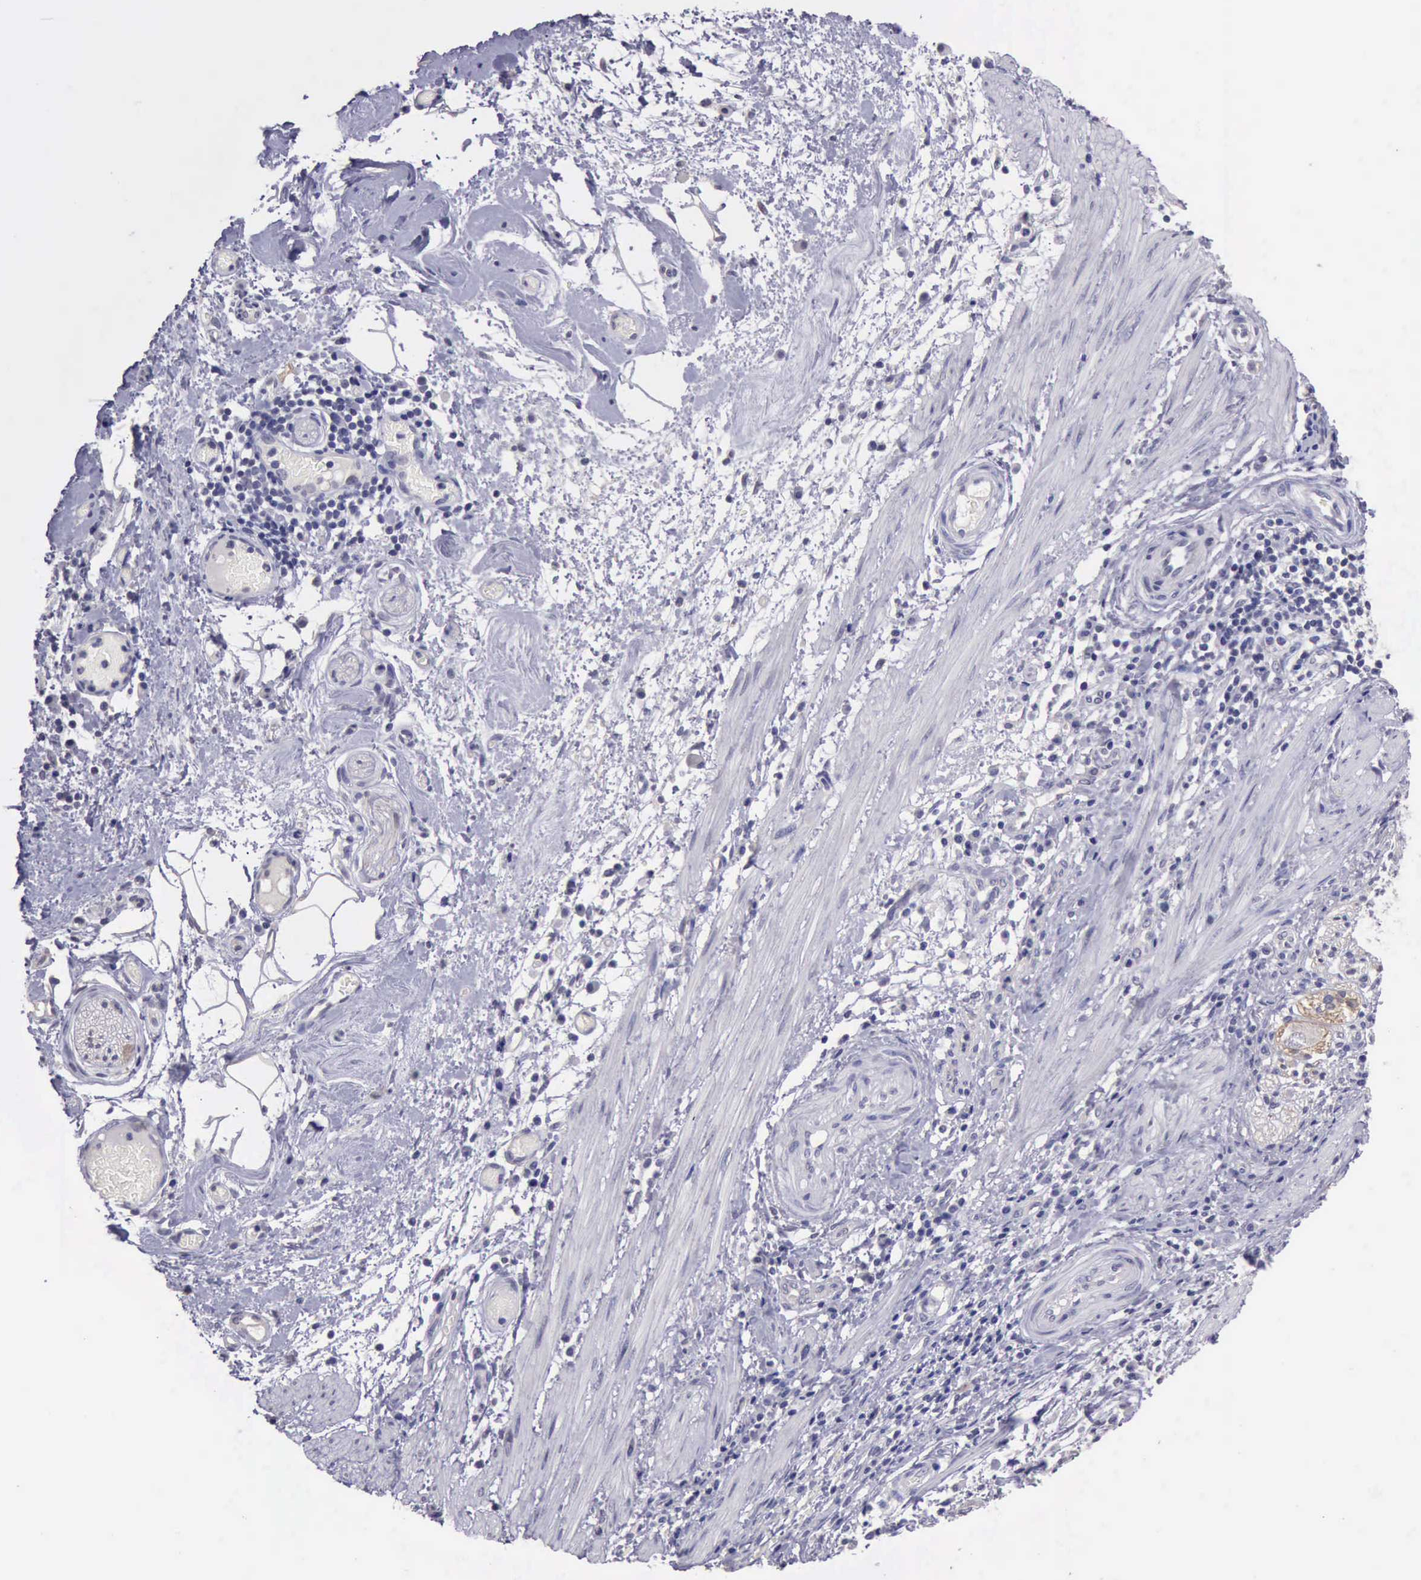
{"staining": {"intensity": "weak", "quantity": "<25%", "location": "cytoplasmic/membranous"}, "tissue": "stomach cancer", "cell_type": "Tumor cells", "image_type": "cancer", "snomed": [{"axis": "morphology", "description": "Adenocarcinoma, NOS"}, {"axis": "topography", "description": "Stomach, lower"}], "caption": "The IHC photomicrograph has no significant positivity in tumor cells of adenocarcinoma (stomach) tissue.", "gene": "KCND1", "patient": {"sex": "female", "age": 86}}